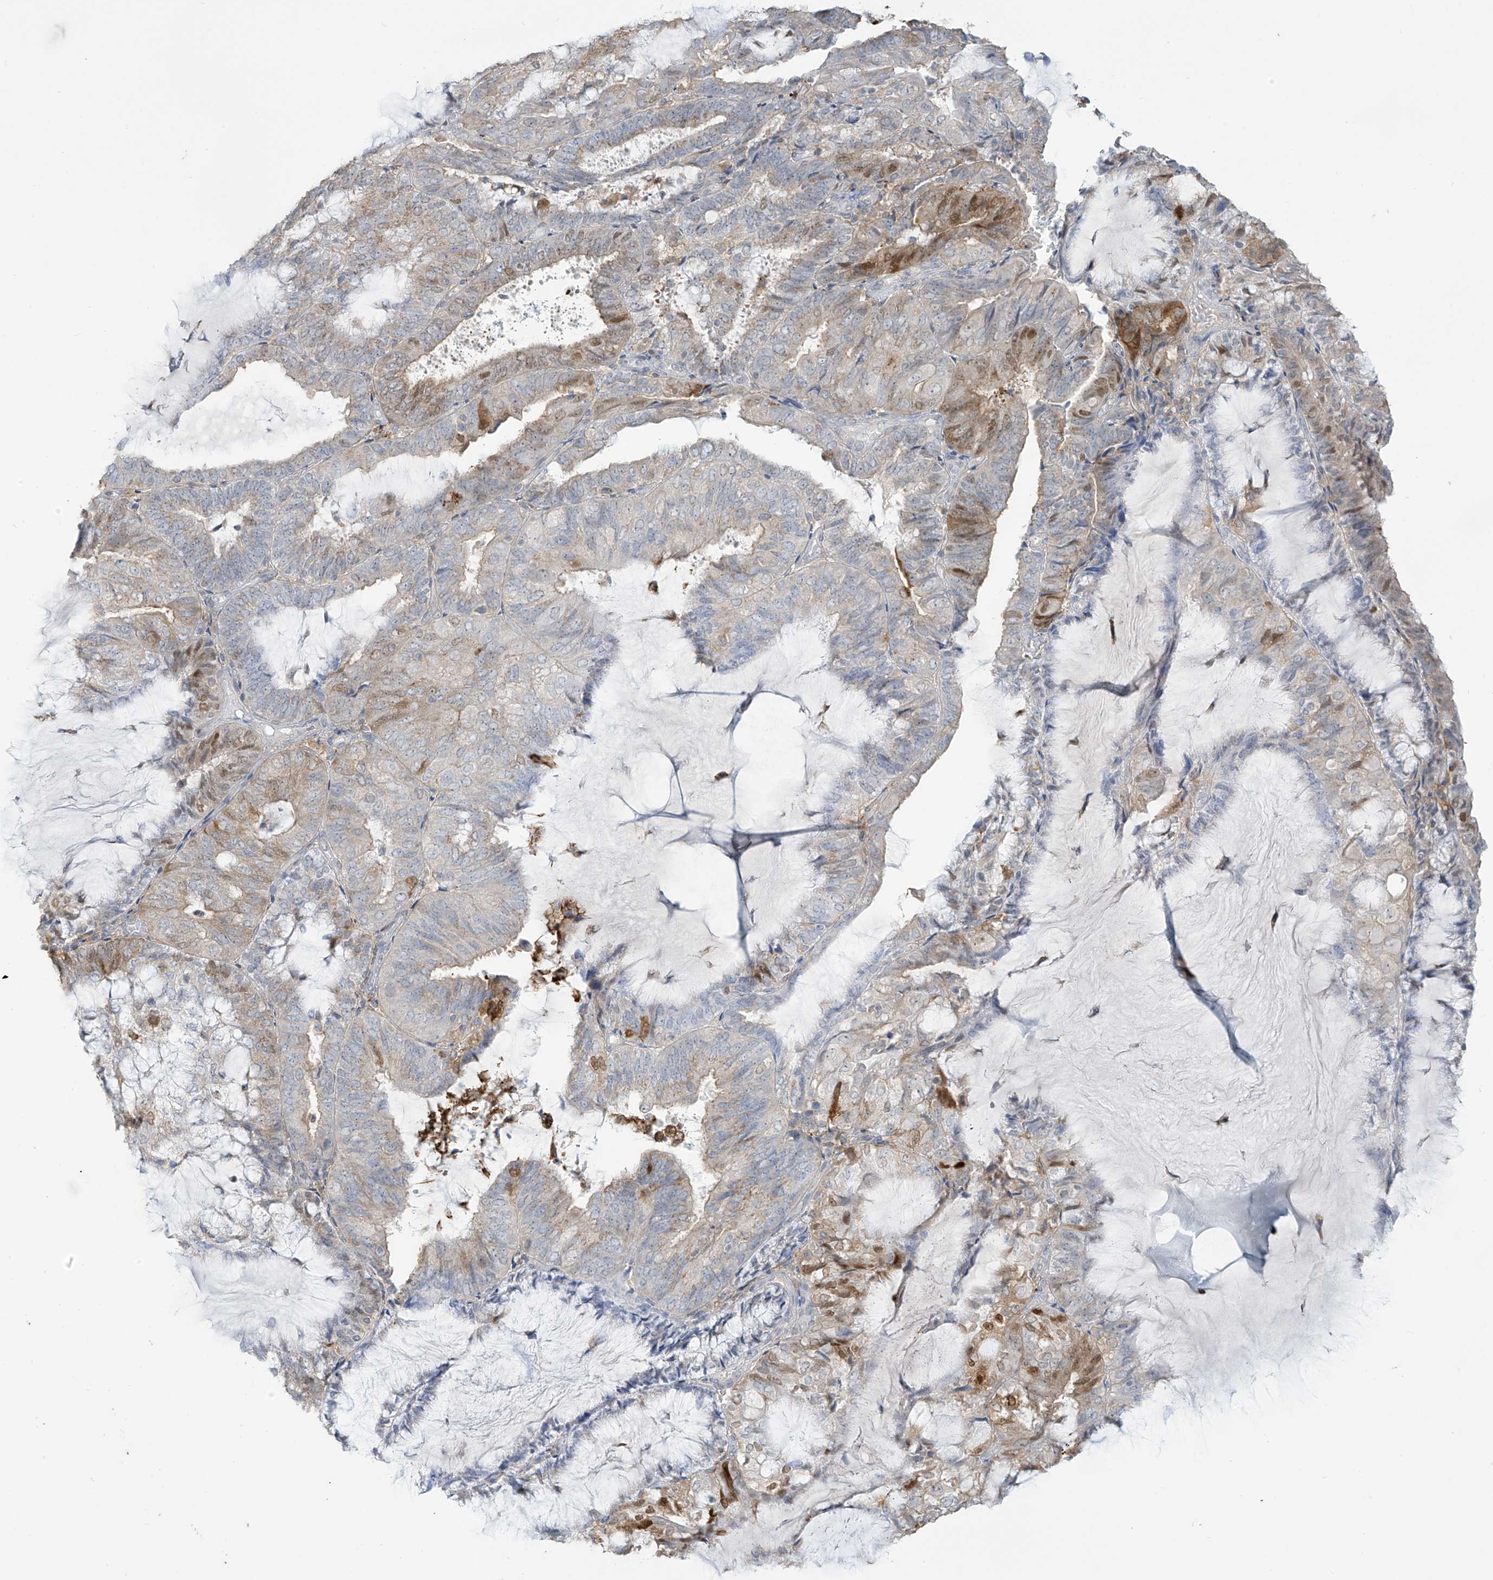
{"staining": {"intensity": "moderate", "quantity": "<25%", "location": "cytoplasmic/membranous,nuclear"}, "tissue": "endometrial cancer", "cell_type": "Tumor cells", "image_type": "cancer", "snomed": [{"axis": "morphology", "description": "Adenocarcinoma, NOS"}, {"axis": "topography", "description": "Endometrium"}], "caption": "Human endometrial cancer stained with a brown dye displays moderate cytoplasmic/membranous and nuclear positive expression in about <25% of tumor cells.", "gene": "TAGAP", "patient": {"sex": "female", "age": 81}}